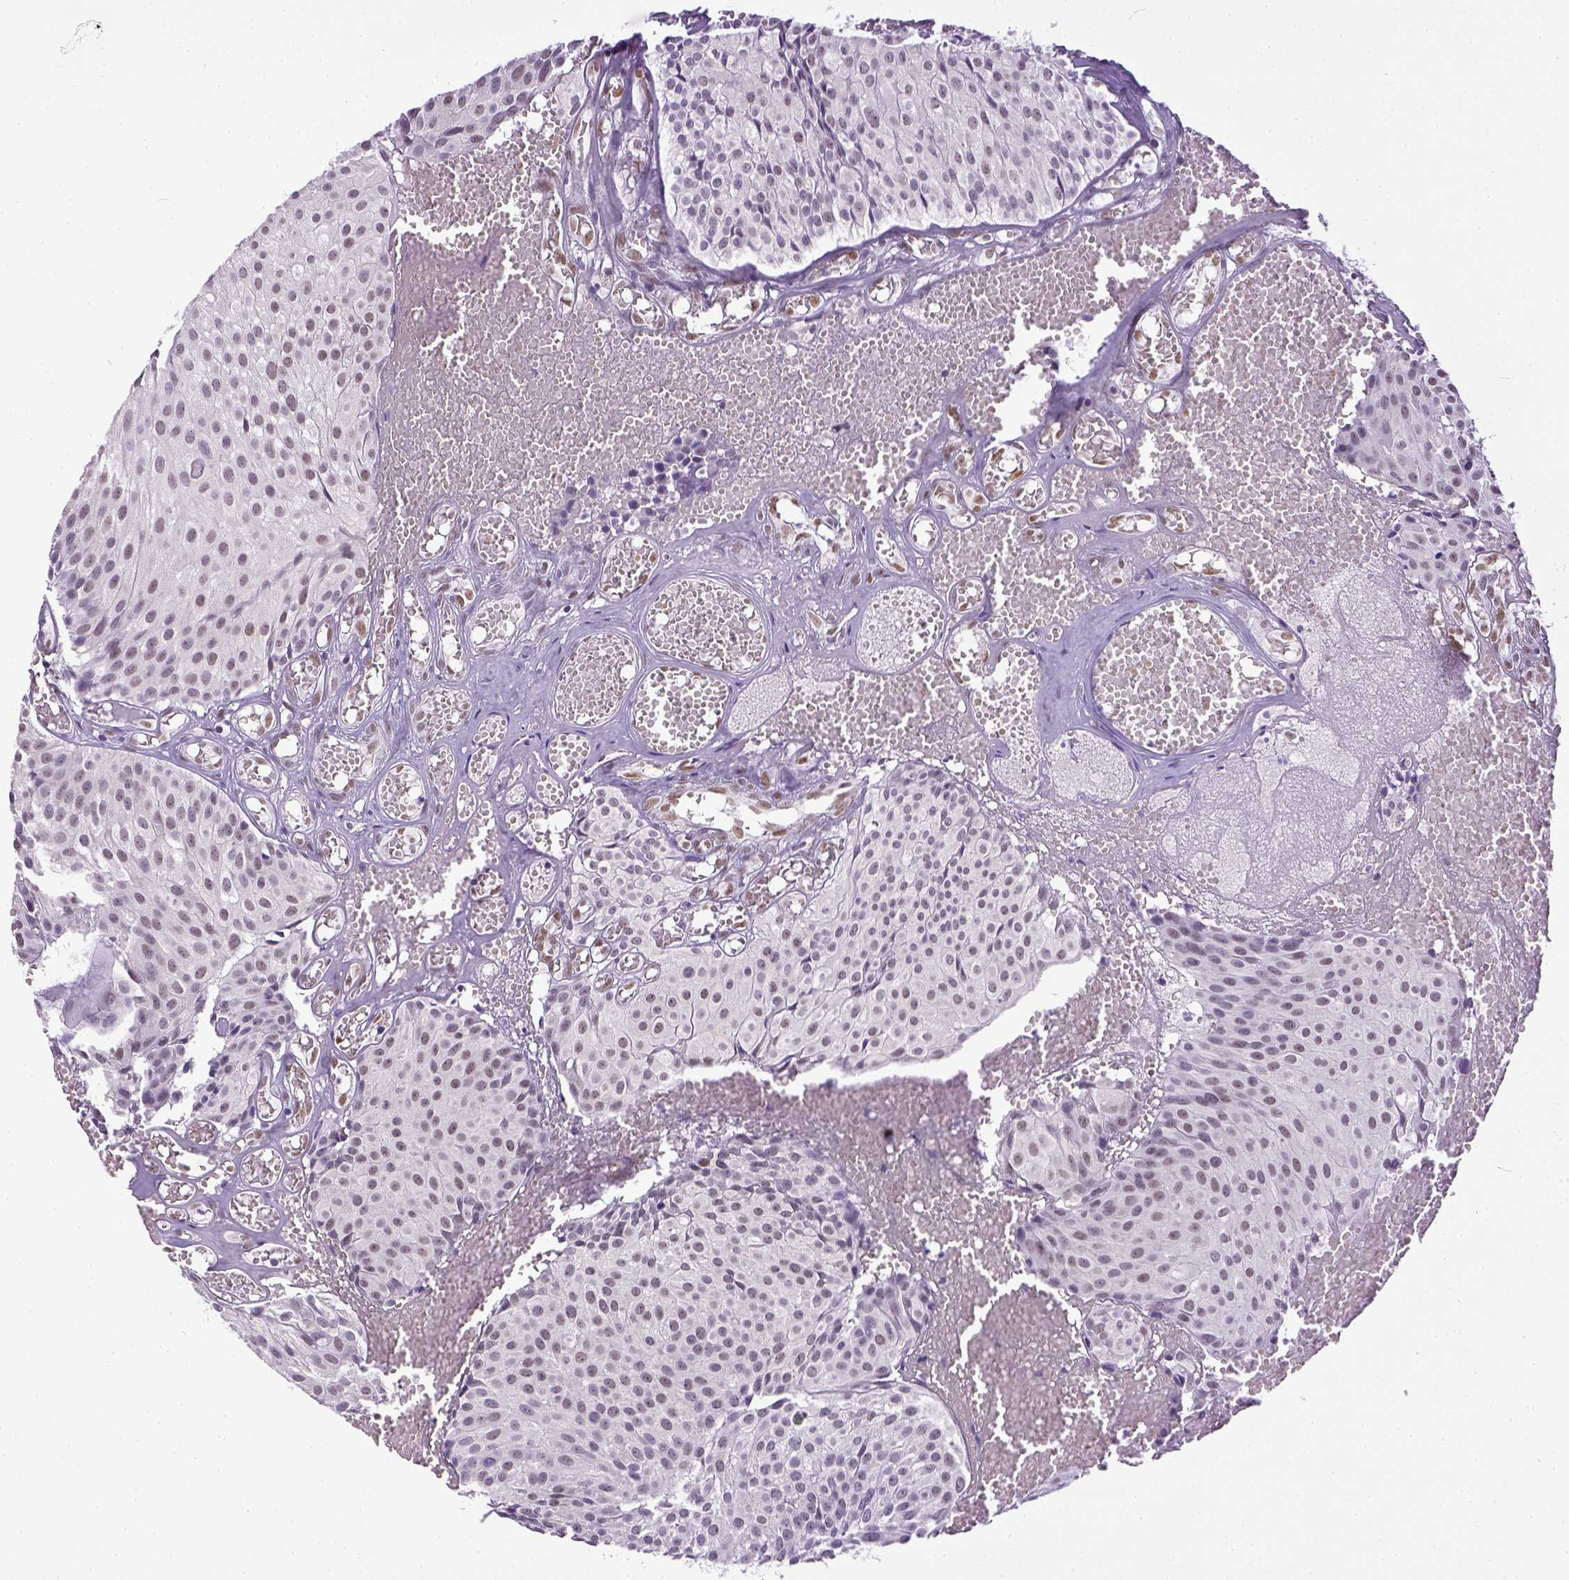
{"staining": {"intensity": "negative", "quantity": "none", "location": "none"}, "tissue": "urothelial cancer", "cell_type": "Tumor cells", "image_type": "cancer", "snomed": [{"axis": "morphology", "description": "Urothelial carcinoma, Low grade"}, {"axis": "topography", "description": "Urinary bladder"}], "caption": "There is no significant positivity in tumor cells of low-grade urothelial carcinoma.", "gene": "ERCC1", "patient": {"sex": "male", "age": 63}}